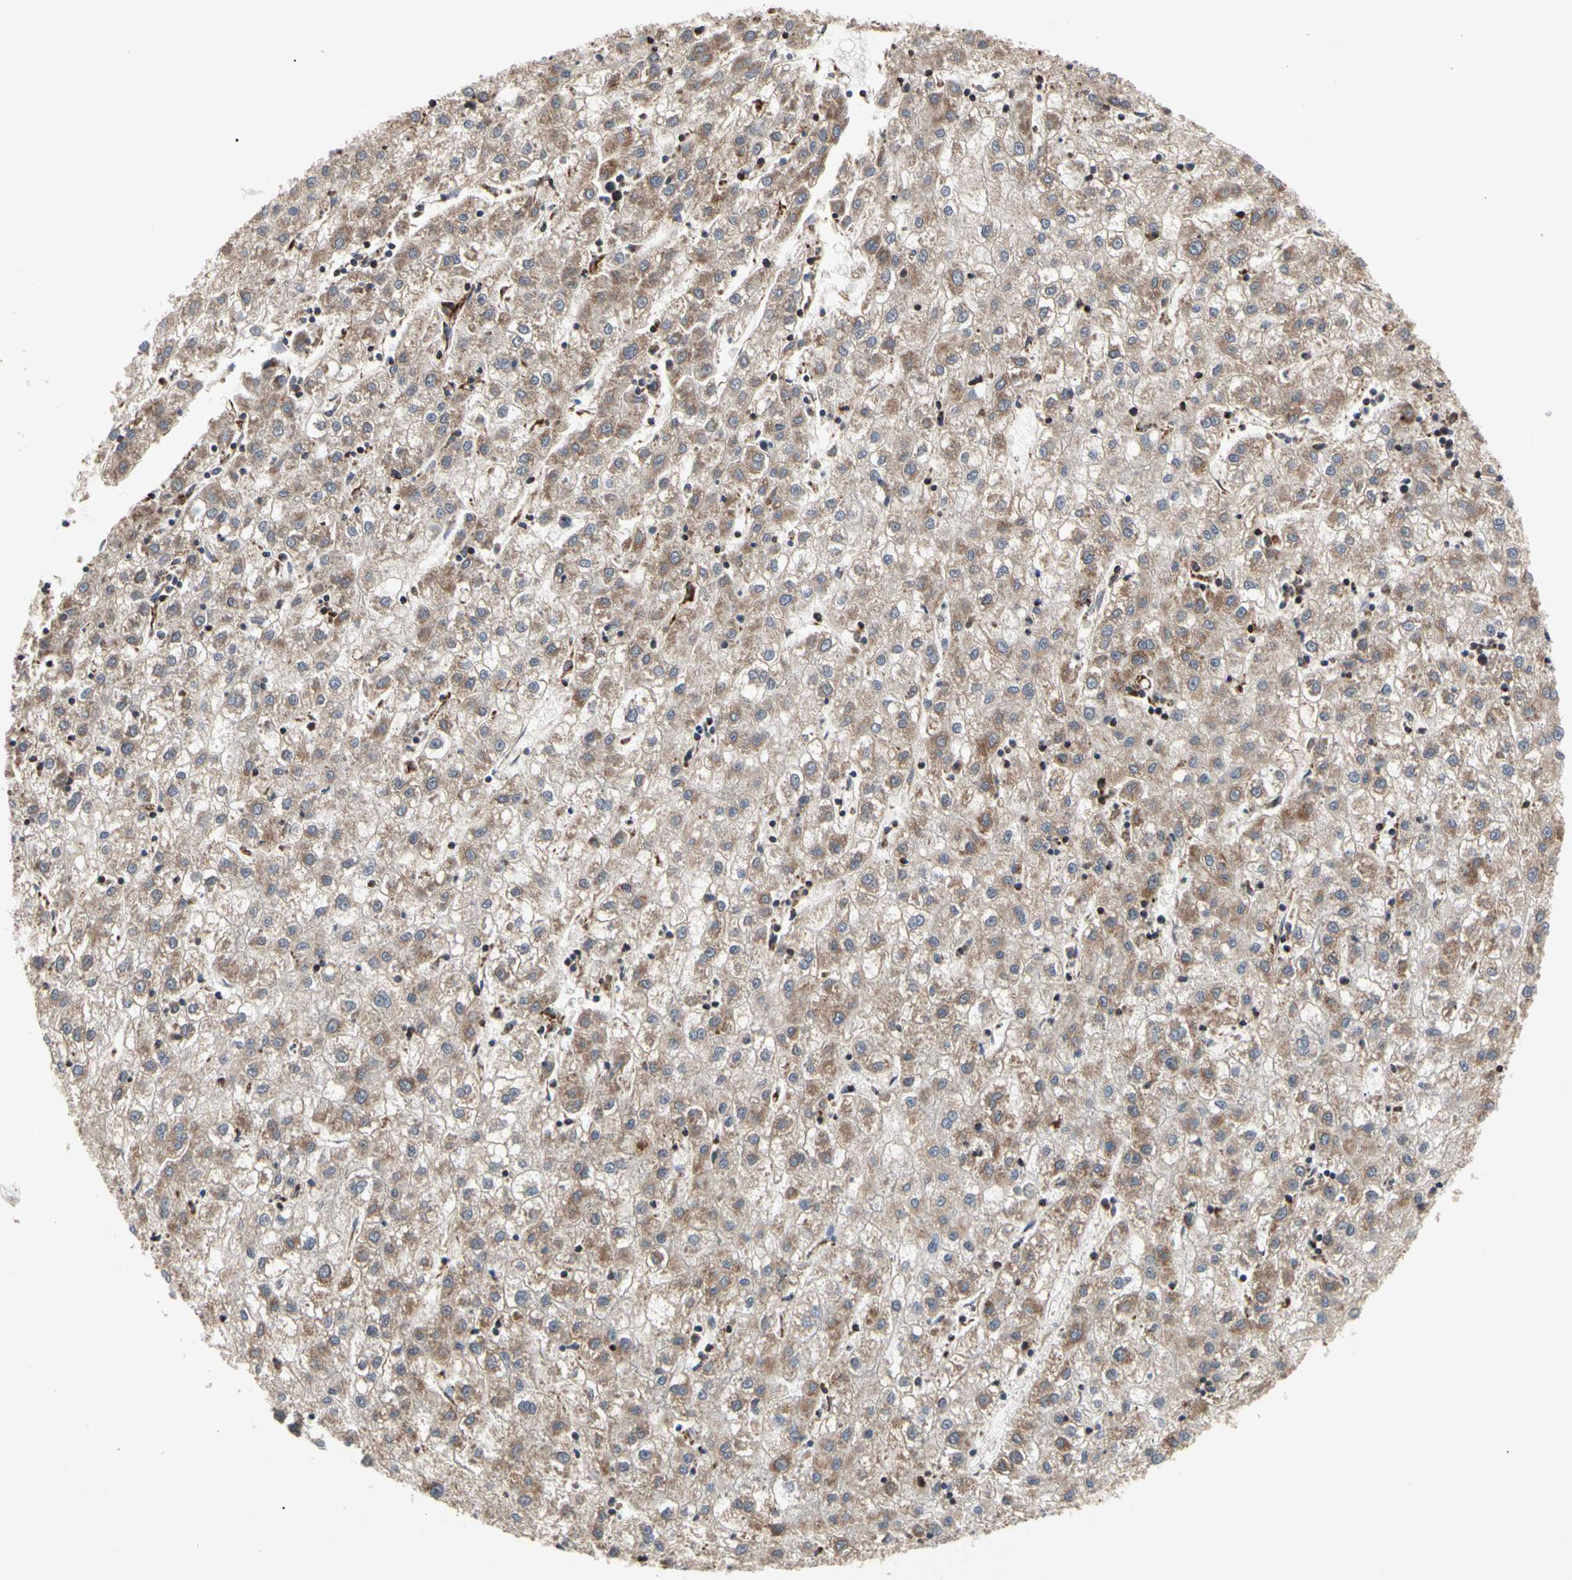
{"staining": {"intensity": "moderate", "quantity": ">75%", "location": "cytoplasmic/membranous"}, "tissue": "liver cancer", "cell_type": "Tumor cells", "image_type": "cancer", "snomed": [{"axis": "morphology", "description": "Carcinoma, Hepatocellular, NOS"}, {"axis": "topography", "description": "Liver"}], "caption": "Tumor cells show medium levels of moderate cytoplasmic/membranous positivity in approximately >75% of cells in liver cancer (hepatocellular carcinoma). The staining is performed using DAB (3,3'-diaminobenzidine) brown chromogen to label protein expression. The nuclei are counter-stained blue using hematoxylin.", "gene": "GPD2", "patient": {"sex": "male", "age": 72}}